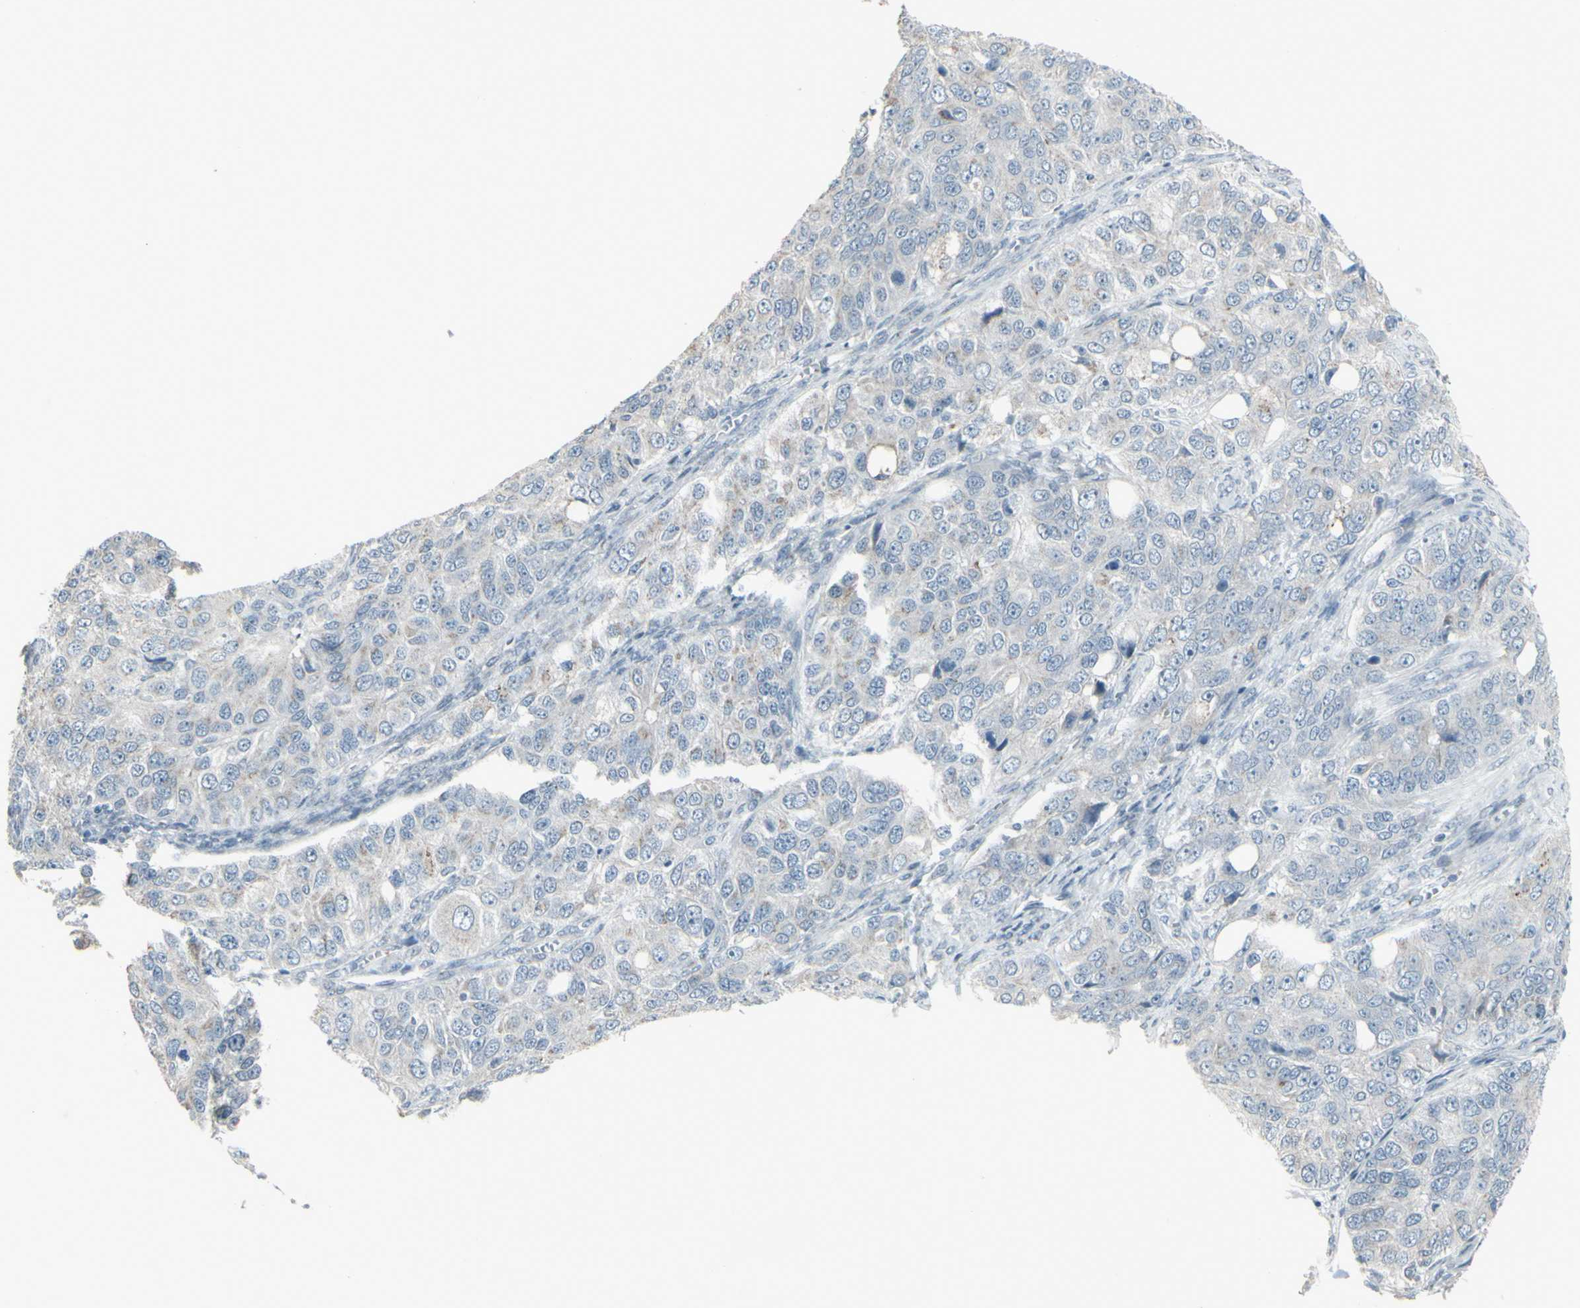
{"staining": {"intensity": "weak", "quantity": "<25%", "location": "cytoplasmic/membranous"}, "tissue": "ovarian cancer", "cell_type": "Tumor cells", "image_type": "cancer", "snomed": [{"axis": "morphology", "description": "Carcinoma, endometroid"}, {"axis": "topography", "description": "Ovary"}], "caption": "IHC micrograph of ovarian endometroid carcinoma stained for a protein (brown), which reveals no positivity in tumor cells.", "gene": "CD79B", "patient": {"sex": "female", "age": 51}}